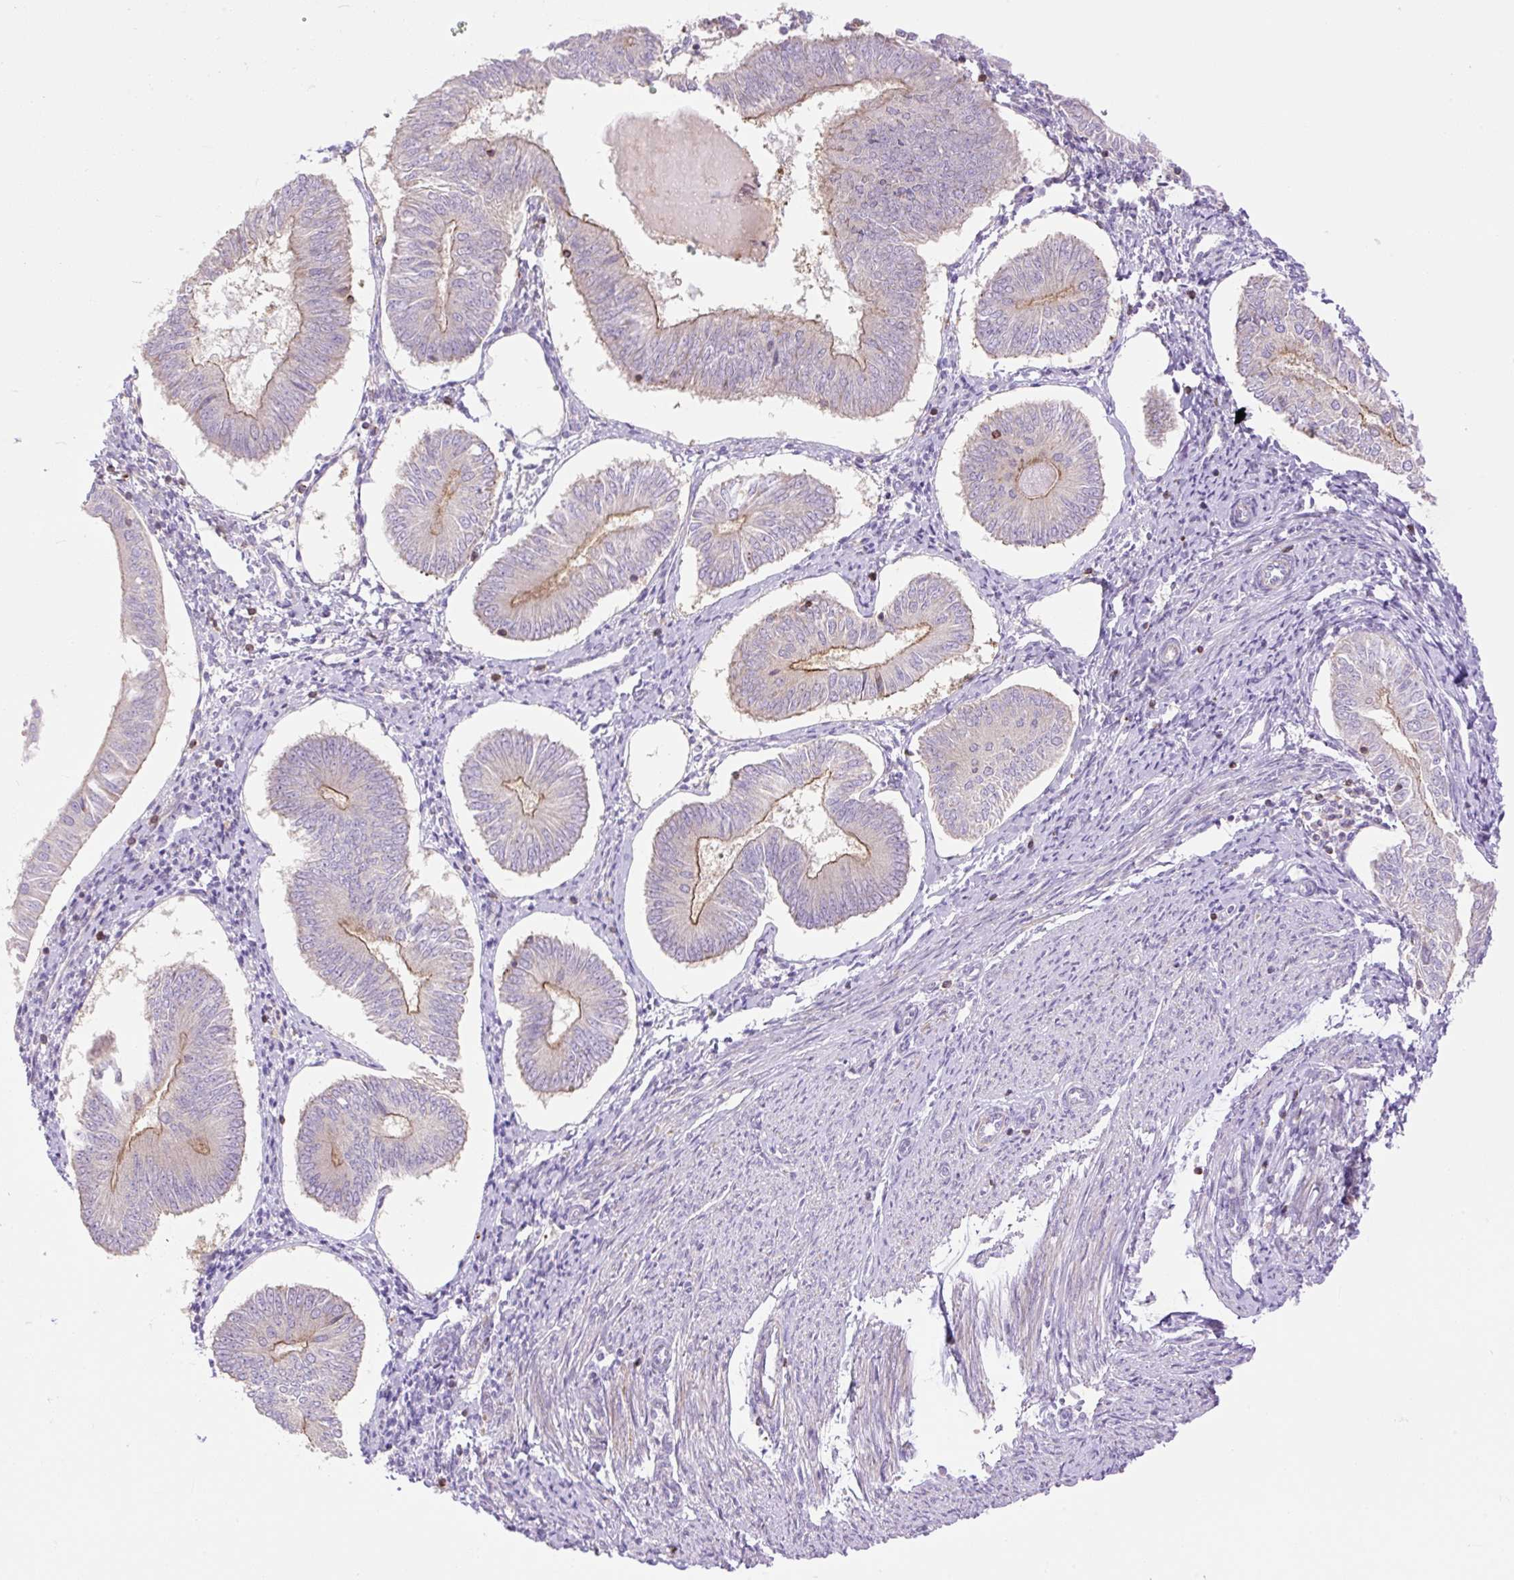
{"staining": {"intensity": "moderate", "quantity": "<25%", "location": "cytoplasmic/membranous"}, "tissue": "endometrial cancer", "cell_type": "Tumor cells", "image_type": "cancer", "snomed": [{"axis": "morphology", "description": "Adenocarcinoma, NOS"}, {"axis": "topography", "description": "Endometrium"}], "caption": "Tumor cells show low levels of moderate cytoplasmic/membranous positivity in approximately <25% of cells in endometrial cancer (adenocarcinoma).", "gene": "VPS25", "patient": {"sex": "female", "age": 58}}